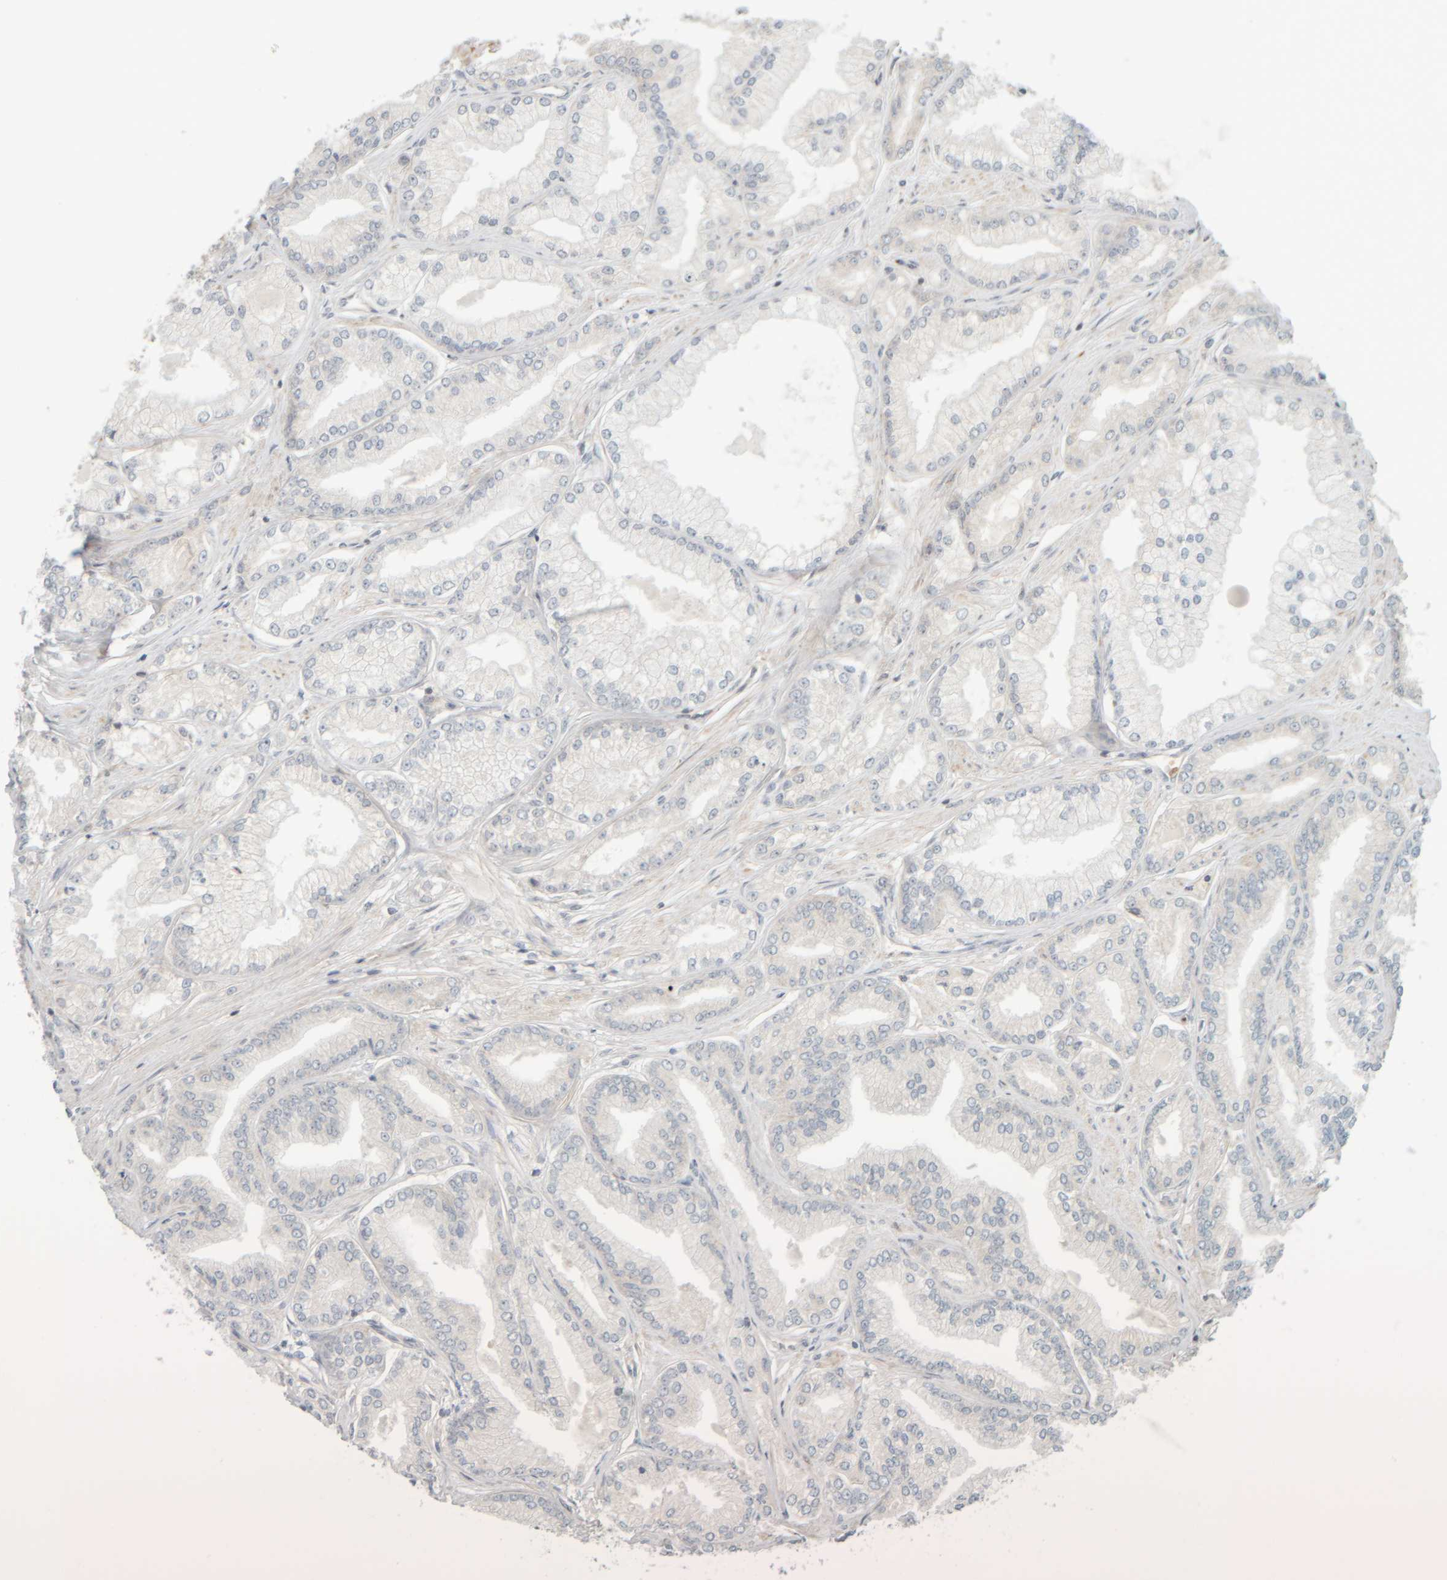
{"staining": {"intensity": "negative", "quantity": "none", "location": "none"}, "tissue": "prostate cancer", "cell_type": "Tumor cells", "image_type": "cancer", "snomed": [{"axis": "morphology", "description": "Adenocarcinoma, Low grade"}, {"axis": "topography", "description": "Prostate"}], "caption": "Tumor cells show no significant protein staining in prostate cancer.", "gene": "PTGES3L-AARSD1", "patient": {"sex": "male", "age": 52}}